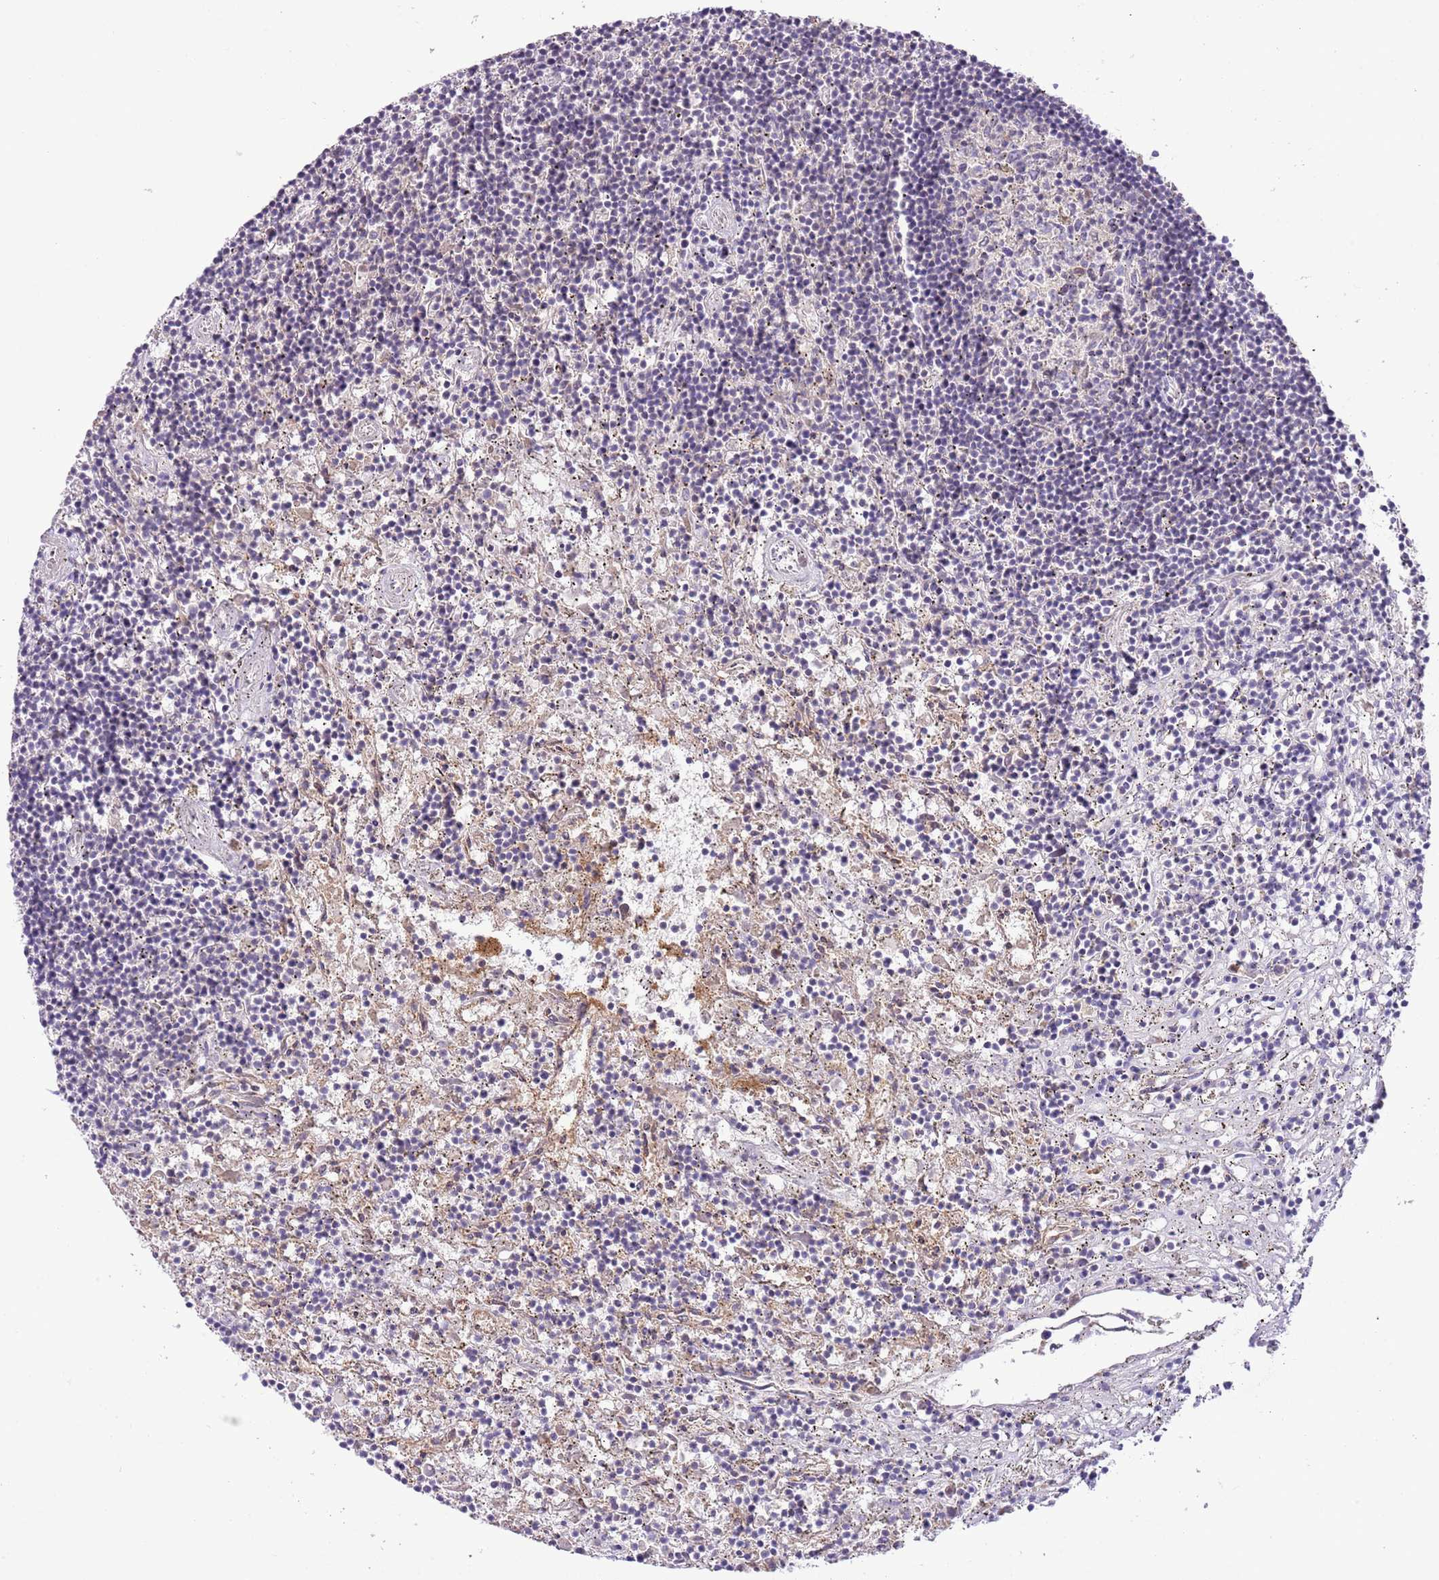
{"staining": {"intensity": "negative", "quantity": "none", "location": "none"}, "tissue": "lymphoma", "cell_type": "Tumor cells", "image_type": "cancer", "snomed": [{"axis": "morphology", "description": "Malignant lymphoma, non-Hodgkin's type, Low grade"}, {"axis": "topography", "description": "Spleen"}], "caption": "Protein analysis of lymphoma displays no significant positivity in tumor cells. (DAB immunohistochemistry (IHC) visualized using brightfield microscopy, high magnification).", "gene": "GALK2", "patient": {"sex": "male", "age": 76}}